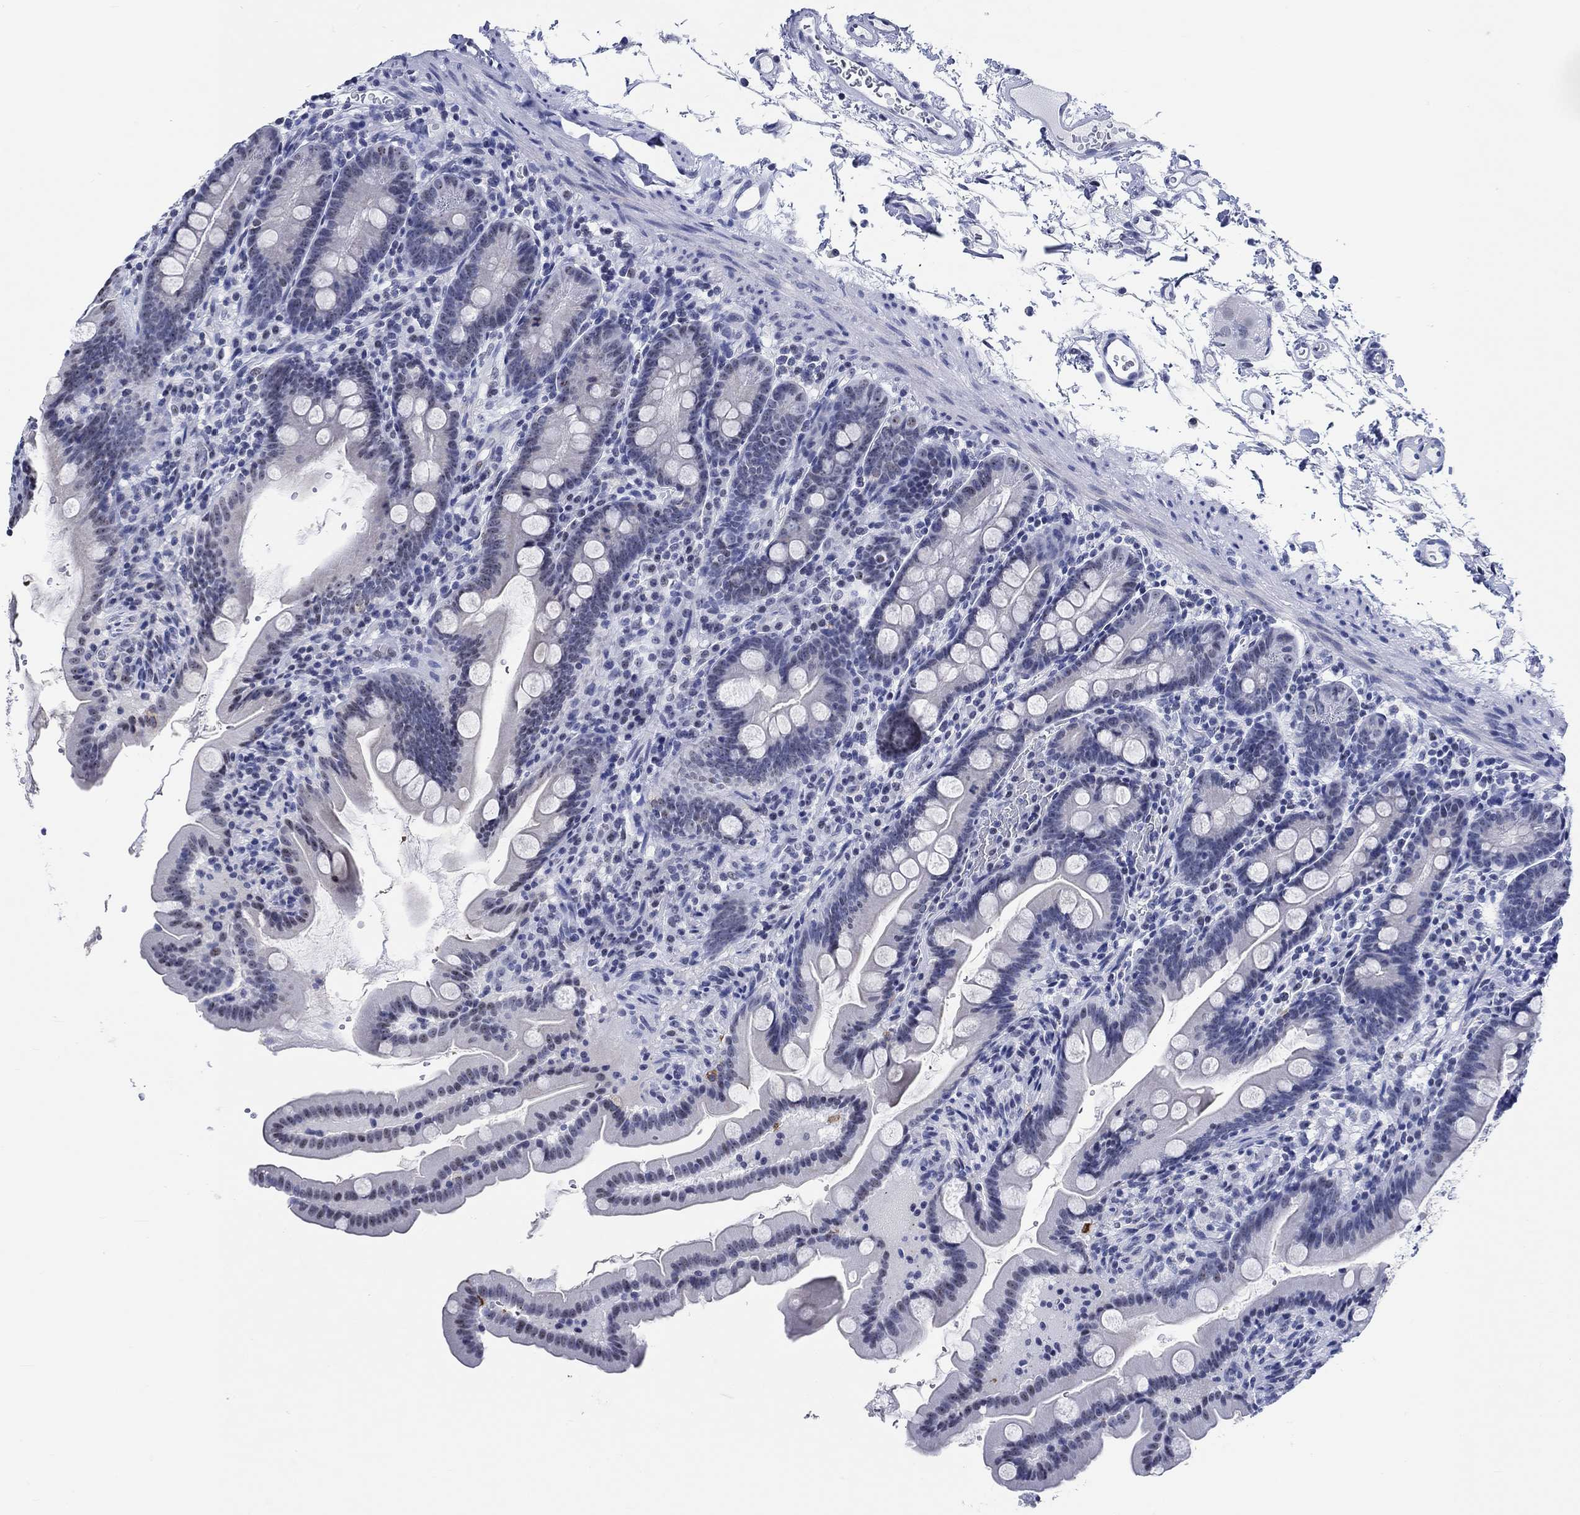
{"staining": {"intensity": "weak", "quantity": "<25%", "location": "nuclear"}, "tissue": "small intestine", "cell_type": "Glandular cells", "image_type": "normal", "snomed": [{"axis": "morphology", "description": "Normal tissue, NOS"}, {"axis": "topography", "description": "Small intestine"}], "caption": "Glandular cells are negative for protein expression in normal human small intestine.", "gene": "ZNF446", "patient": {"sex": "female", "age": 44}}